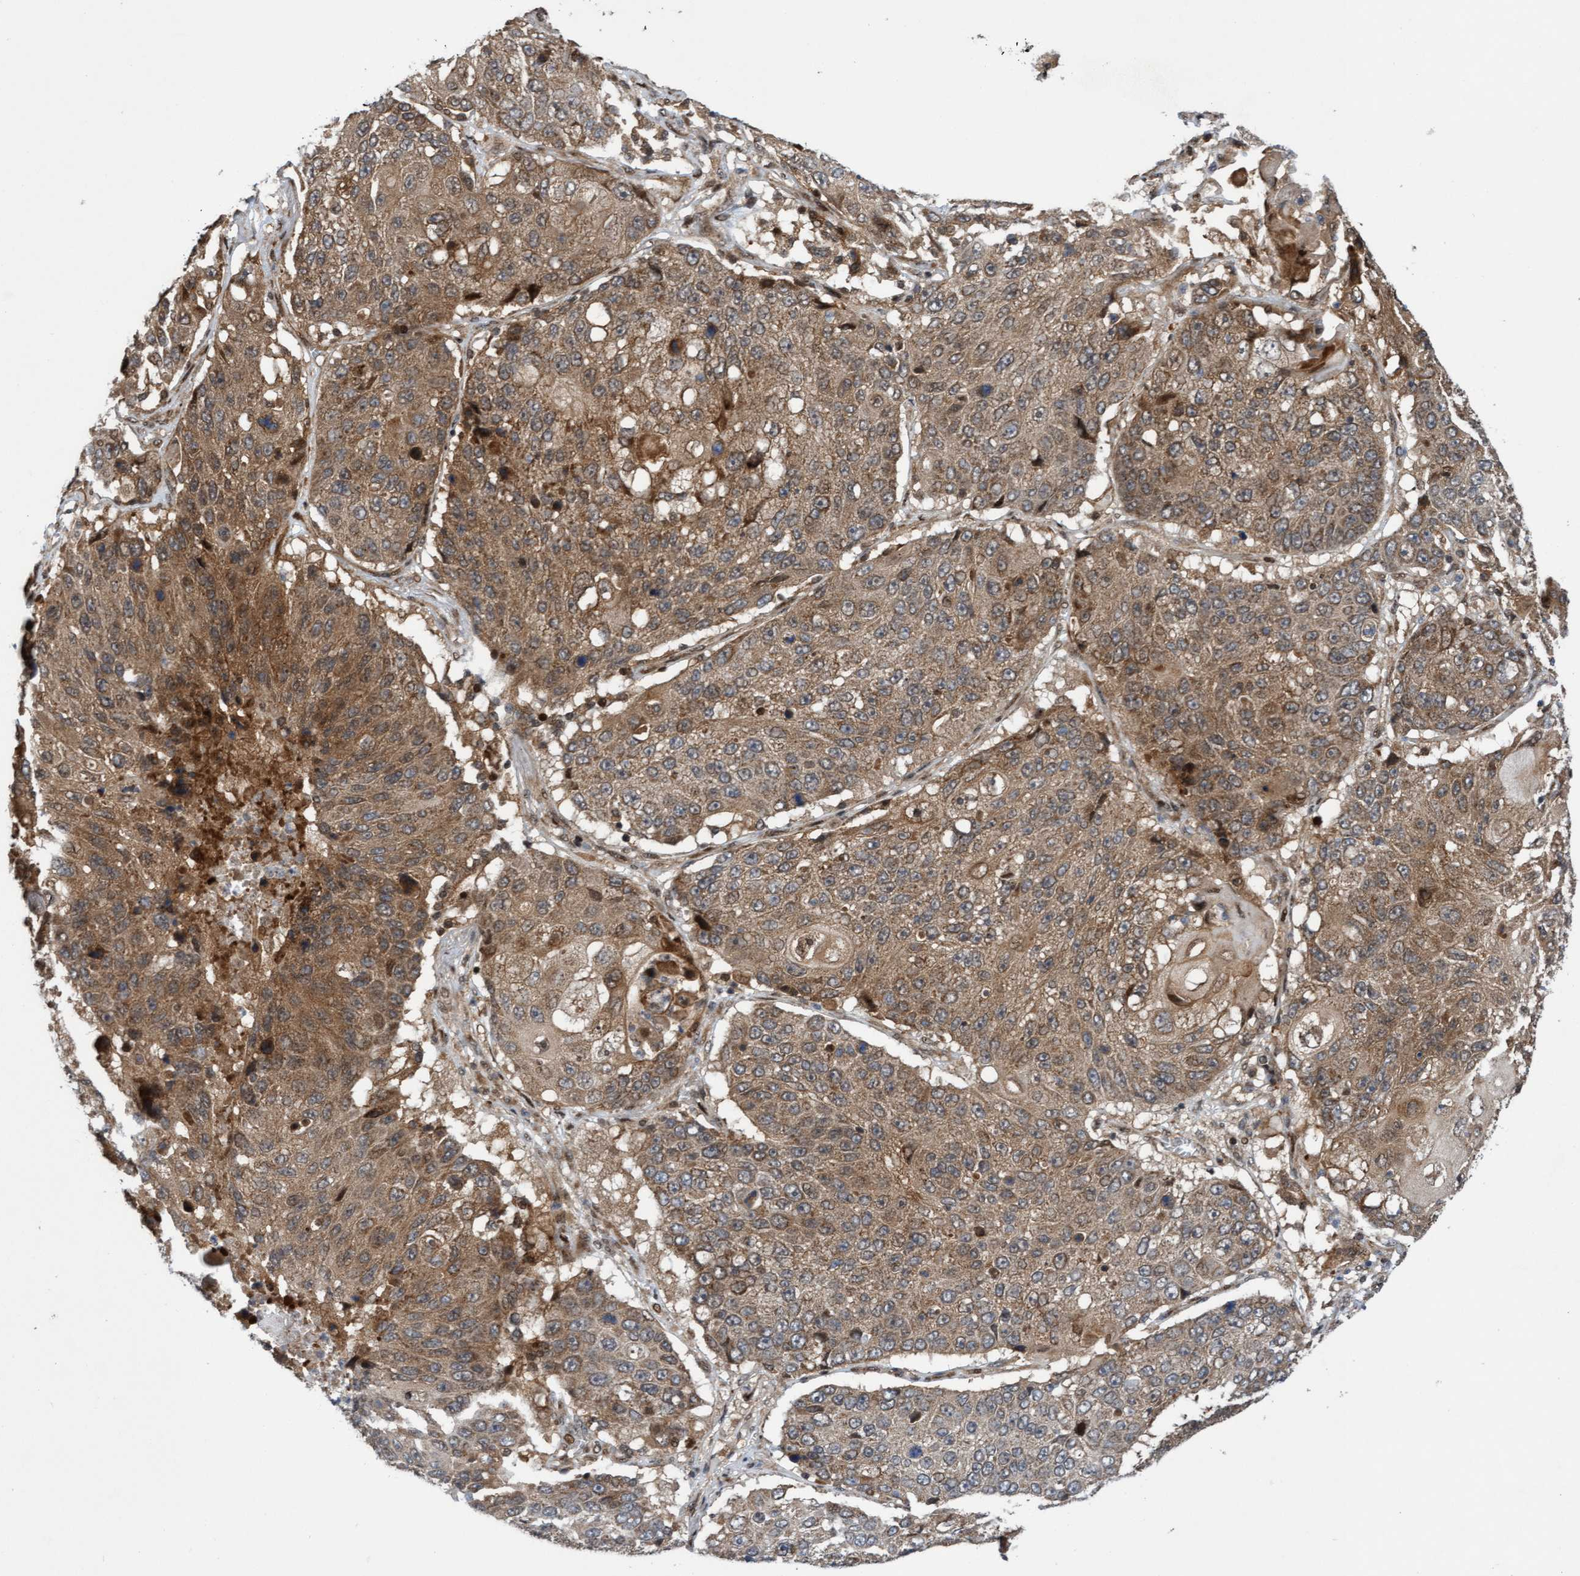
{"staining": {"intensity": "moderate", "quantity": ">75%", "location": "cytoplasmic/membranous"}, "tissue": "lung cancer", "cell_type": "Tumor cells", "image_type": "cancer", "snomed": [{"axis": "morphology", "description": "Squamous cell carcinoma, NOS"}, {"axis": "topography", "description": "Lung"}], "caption": "The immunohistochemical stain labels moderate cytoplasmic/membranous staining in tumor cells of lung cancer tissue. Immunohistochemistry stains the protein in brown and the nuclei are stained blue.", "gene": "ITFG1", "patient": {"sex": "male", "age": 61}}